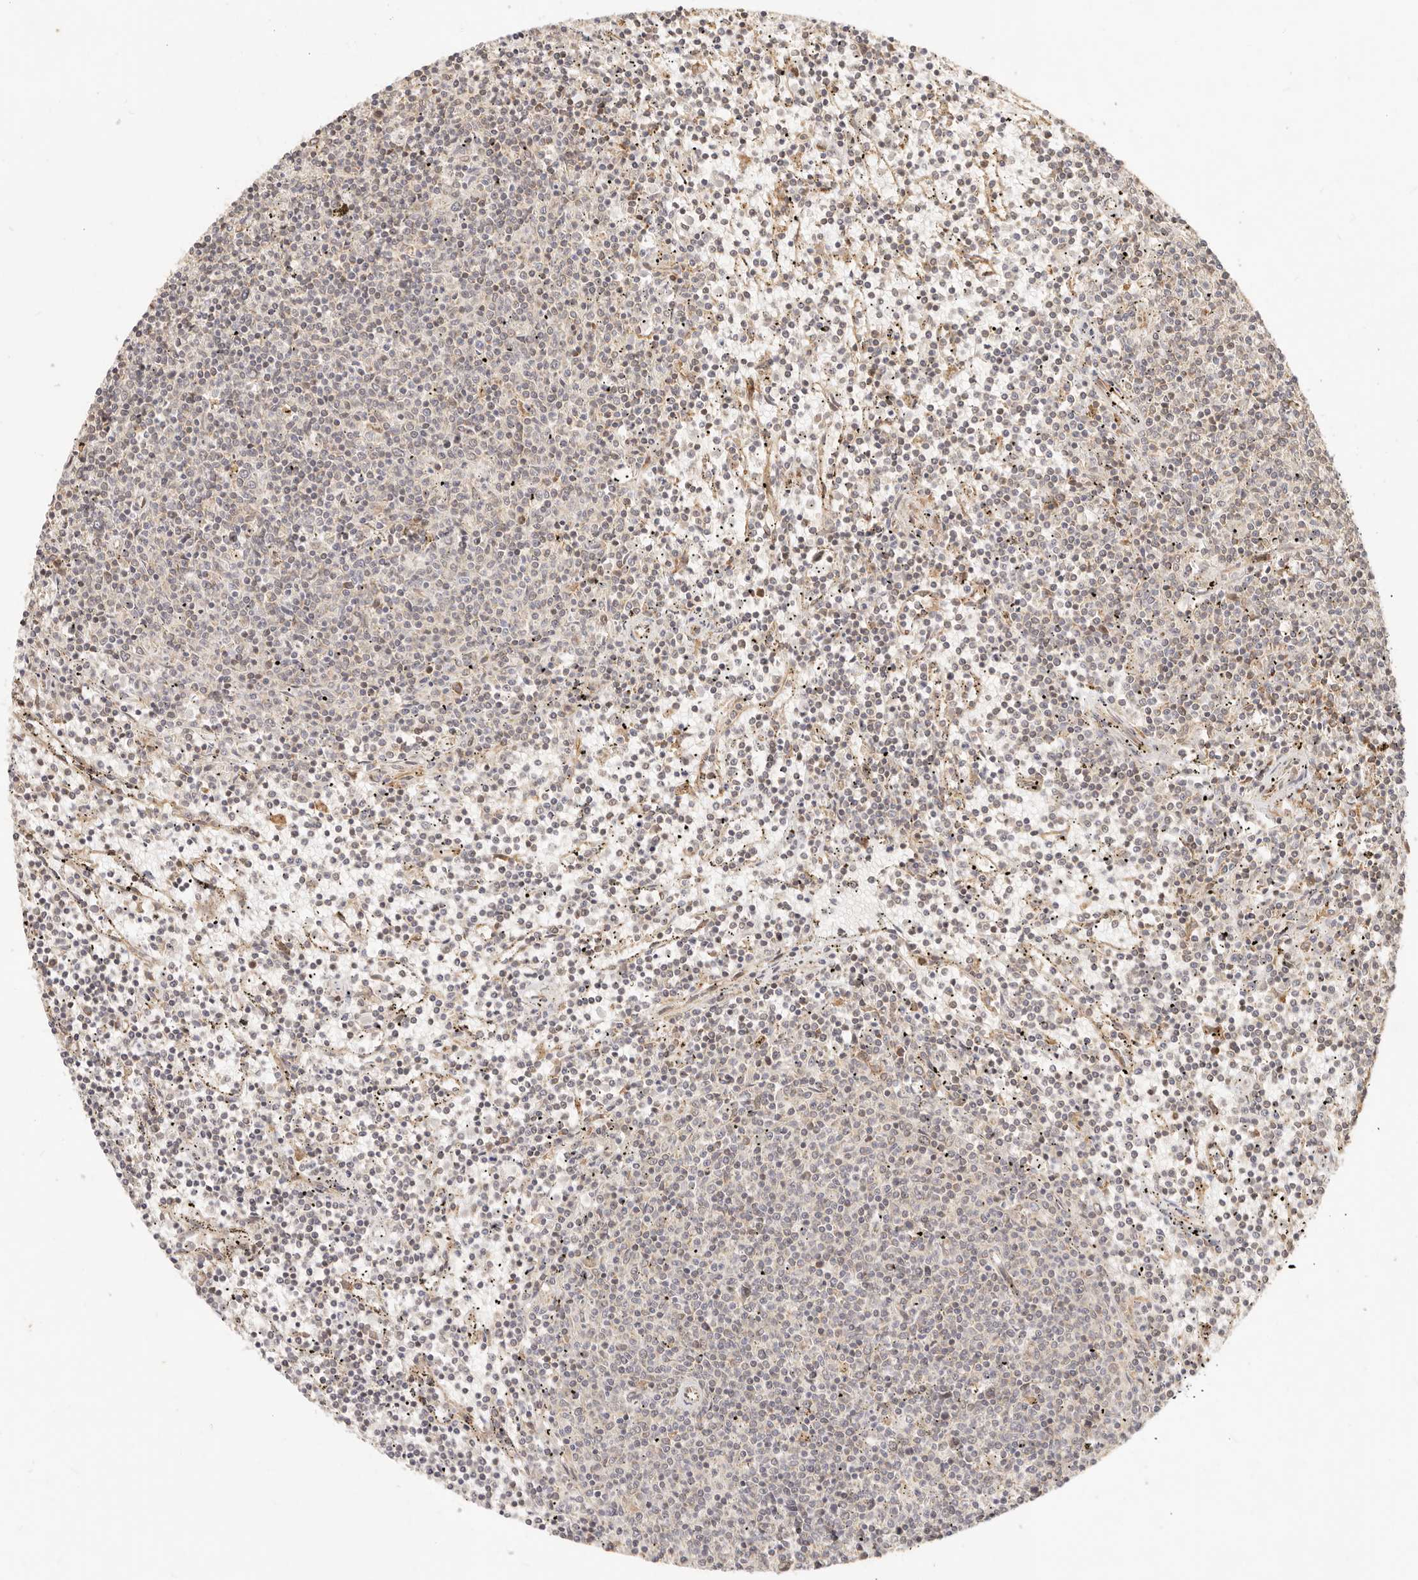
{"staining": {"intensity": "negative", "quantity": "none", "location": "none"}, "tissue": "lymphoma", "cell_type": "Tumor cells", "image_type": "cancer", "snomed": [{"axis": "morphology", "description": "Malignant lymphoma, non-Hodgkin's type, Low grade"}, {"axis": "topography", "description": "Spleen"}], "caption": "This photomicrograph is of lymphoma stained with immunohistochemistry (IHC) to label a protein in brown with the nuclei are counter-stained blue. There is no expression in tumor cells.", "gene": "TIMM17A", "patient": {"sex": "female", "age": 50}}